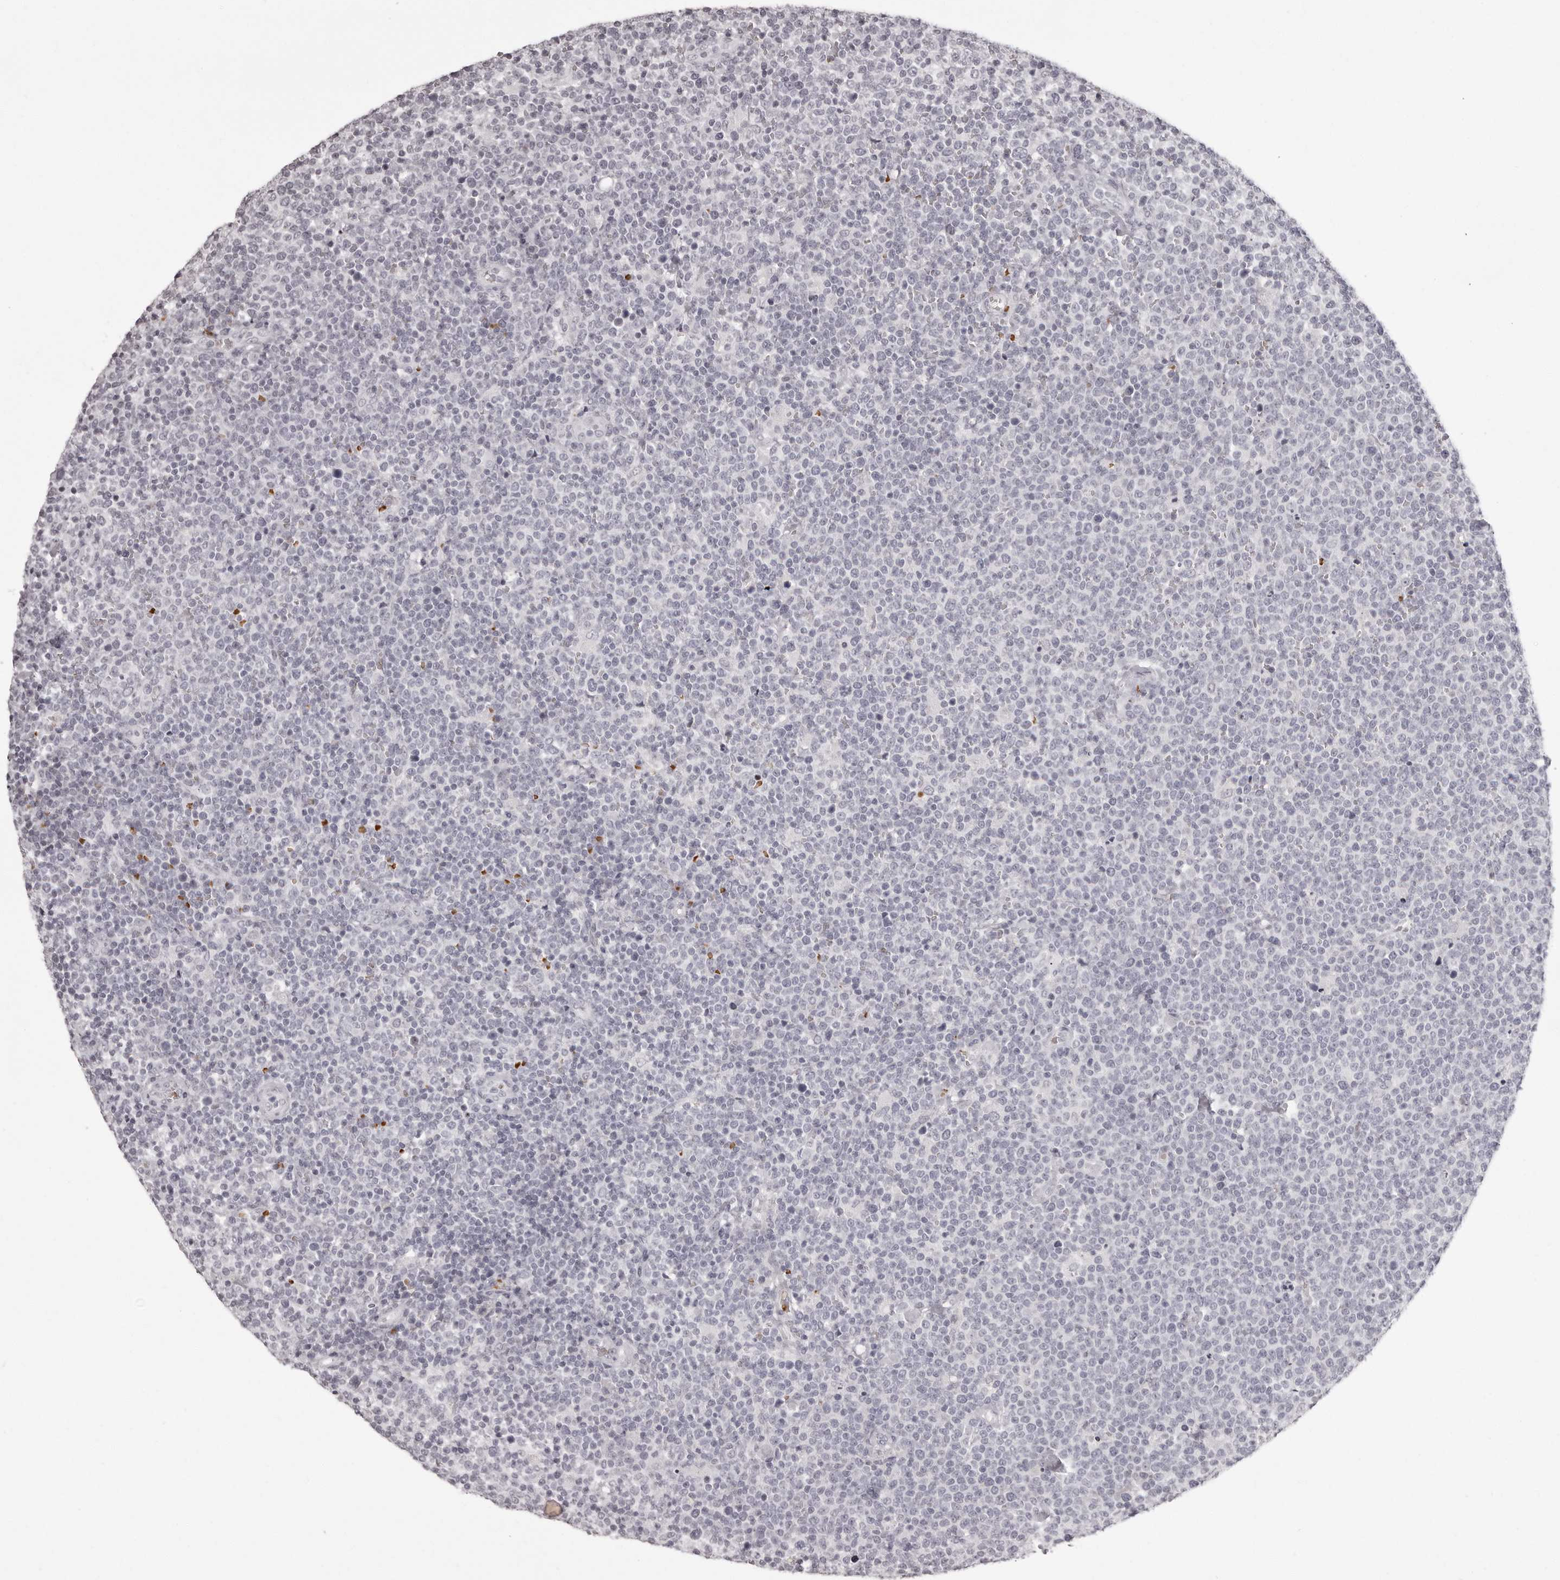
{"staining": {"intensity": "negative", "quantity": "none", "location": "none"}, "tissue": "lymphoma", "cell_type": "Tumor cells", "image_type": "cancer", "snomed": [{"axis": "morphology", "description": "Malignant lymphoma, non-Hodgkin's type, High grade"}, {"axis": "topography", "description": "Lymph node"}], "caption": "DAB immunohistochemical staining of human malignant lymphoma, non-Hodgkin's type (high-grade) shows no significant staining in tumor cells.", "gene": "C8orf74", "patient": {"sex": "male", "age": 61}}